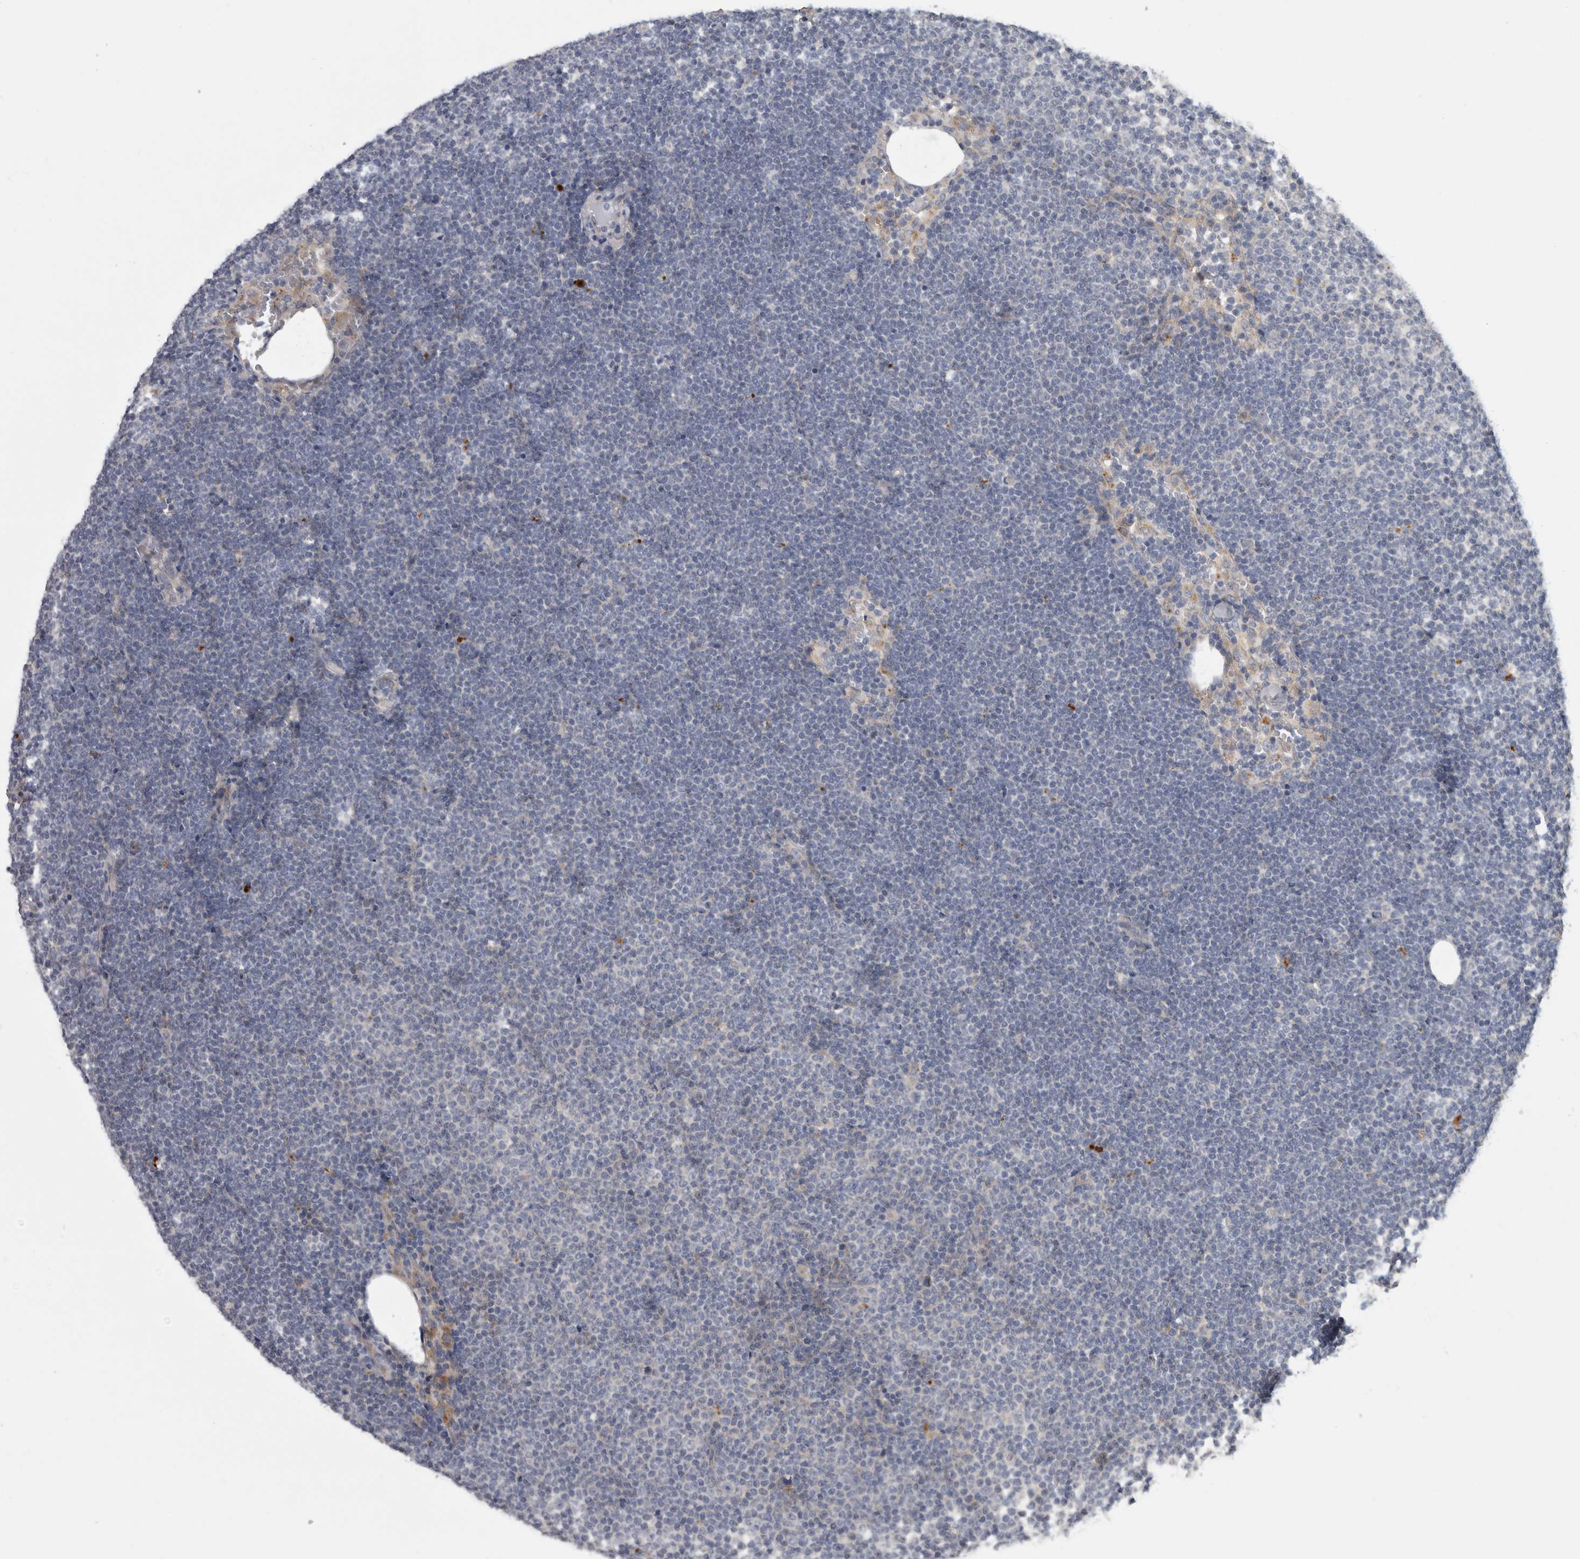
{"staining": {"intensity": "negative", "quantity": "none", "location": "none"}, "tissue": "lymphoma", "cell_type": "Tumor cells", "image_type": "cancer", "snomed": [{"axis": "morphology", "description": "Malignant lymphoma, non-Hodgkin's type, Low grade"}, {"axis": "topography", "description": "Lymph node"}], "caption": "There is no significant staining in tumor cells of lymphoma.", "gene": "ATXN2", "patient": {"sex": "female", "age": 53}}